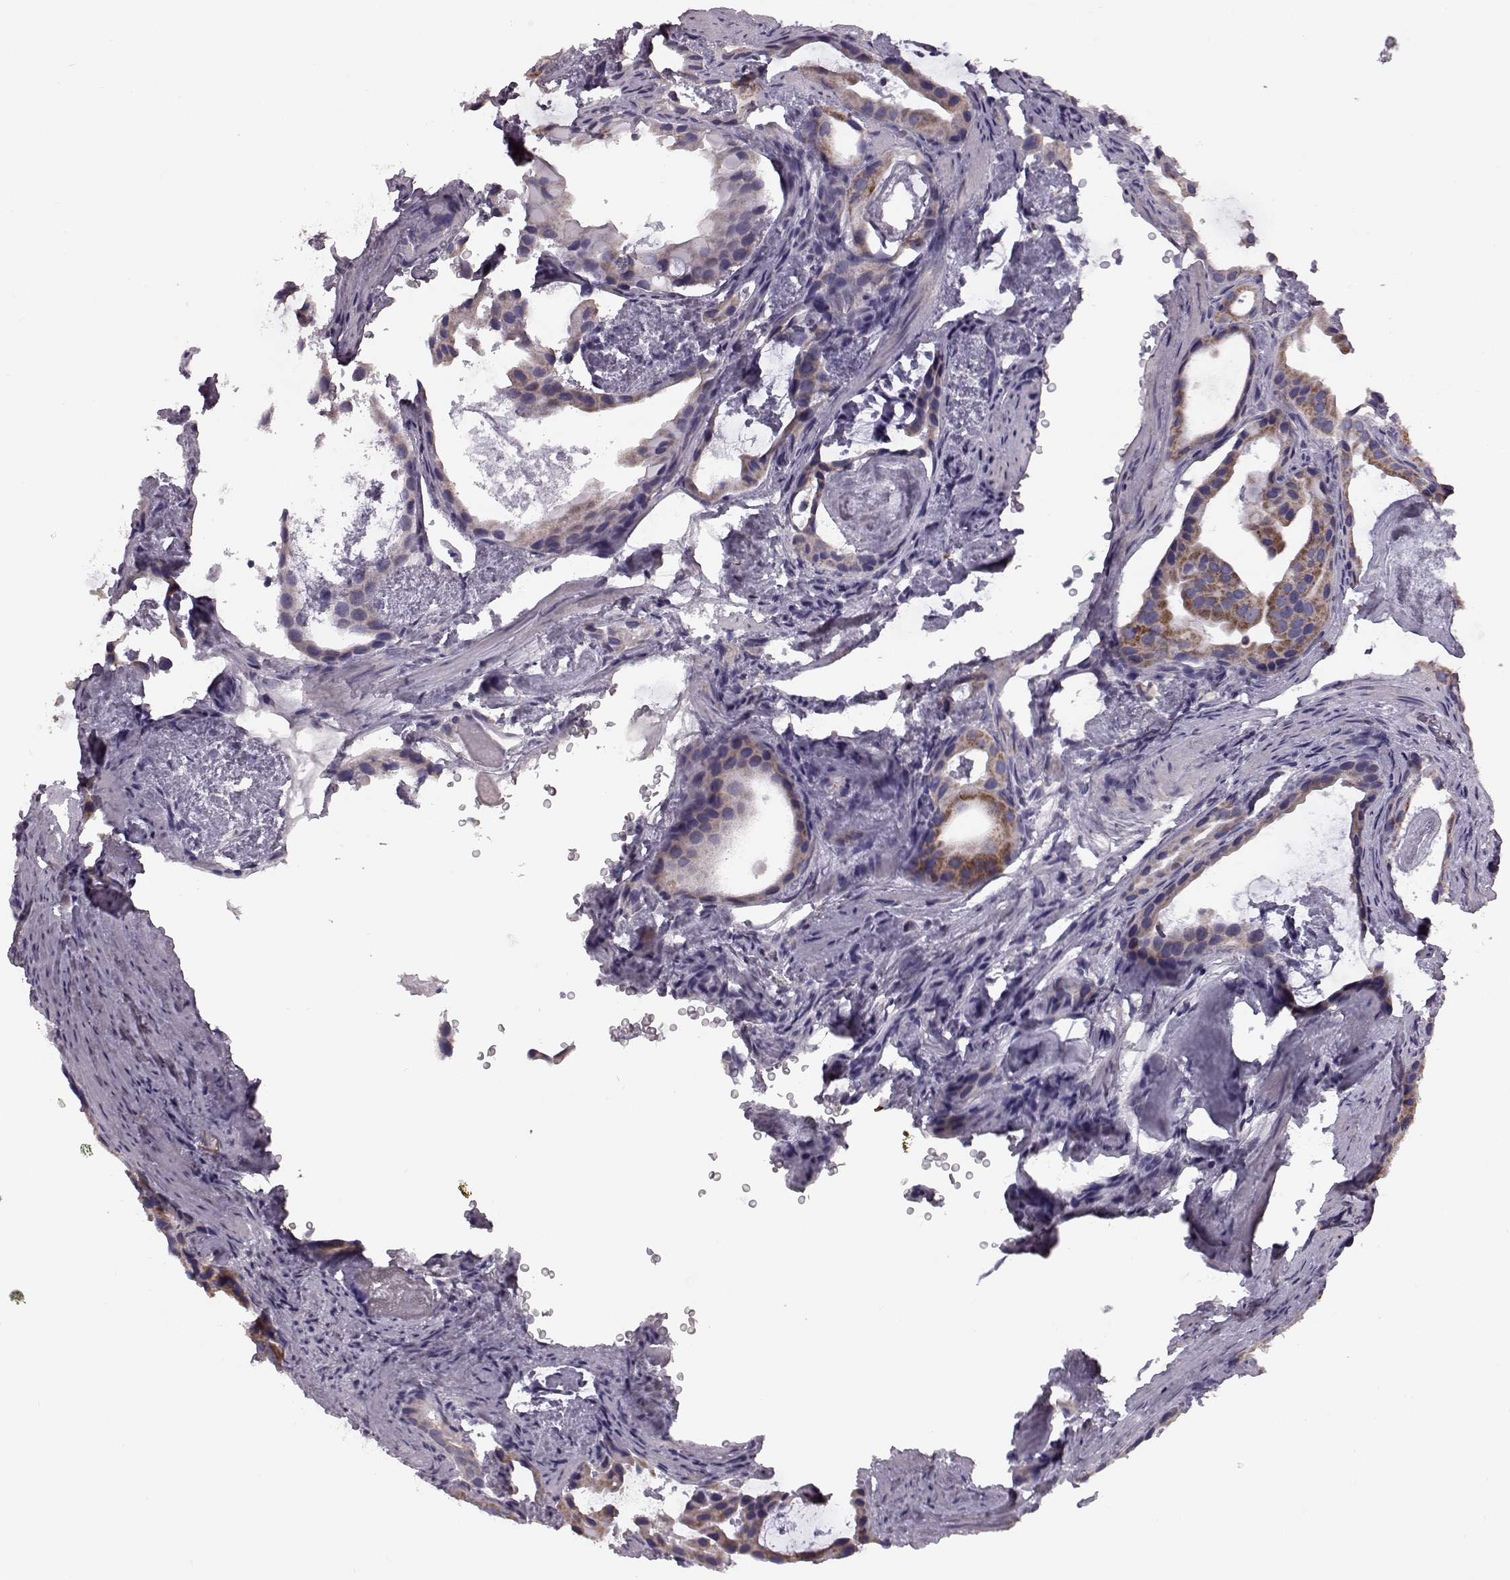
{"staining": {"intensity": "moderate", "quantity": ">75%", "location": "cytoplasmic/membranous"}, "tissue": "prostate cancer", "cell_type": "Tumor cells", "image_type": "cancer", "snomed": [{"axis": "morphology", "description": "Adenocarcinoma, Low grade"}, {"axis": "topography", "description": "Prostate and seminal vesicle, NOS"}], "caption": "IHC of prostate low-grade adenocarcinoma demonstrates medium levels of moderate cytoplasmic/membranous staining in about >75% of tumor cells.", "gene": "FAM8A1", "patient": {"sex": "male", "age": 71}}